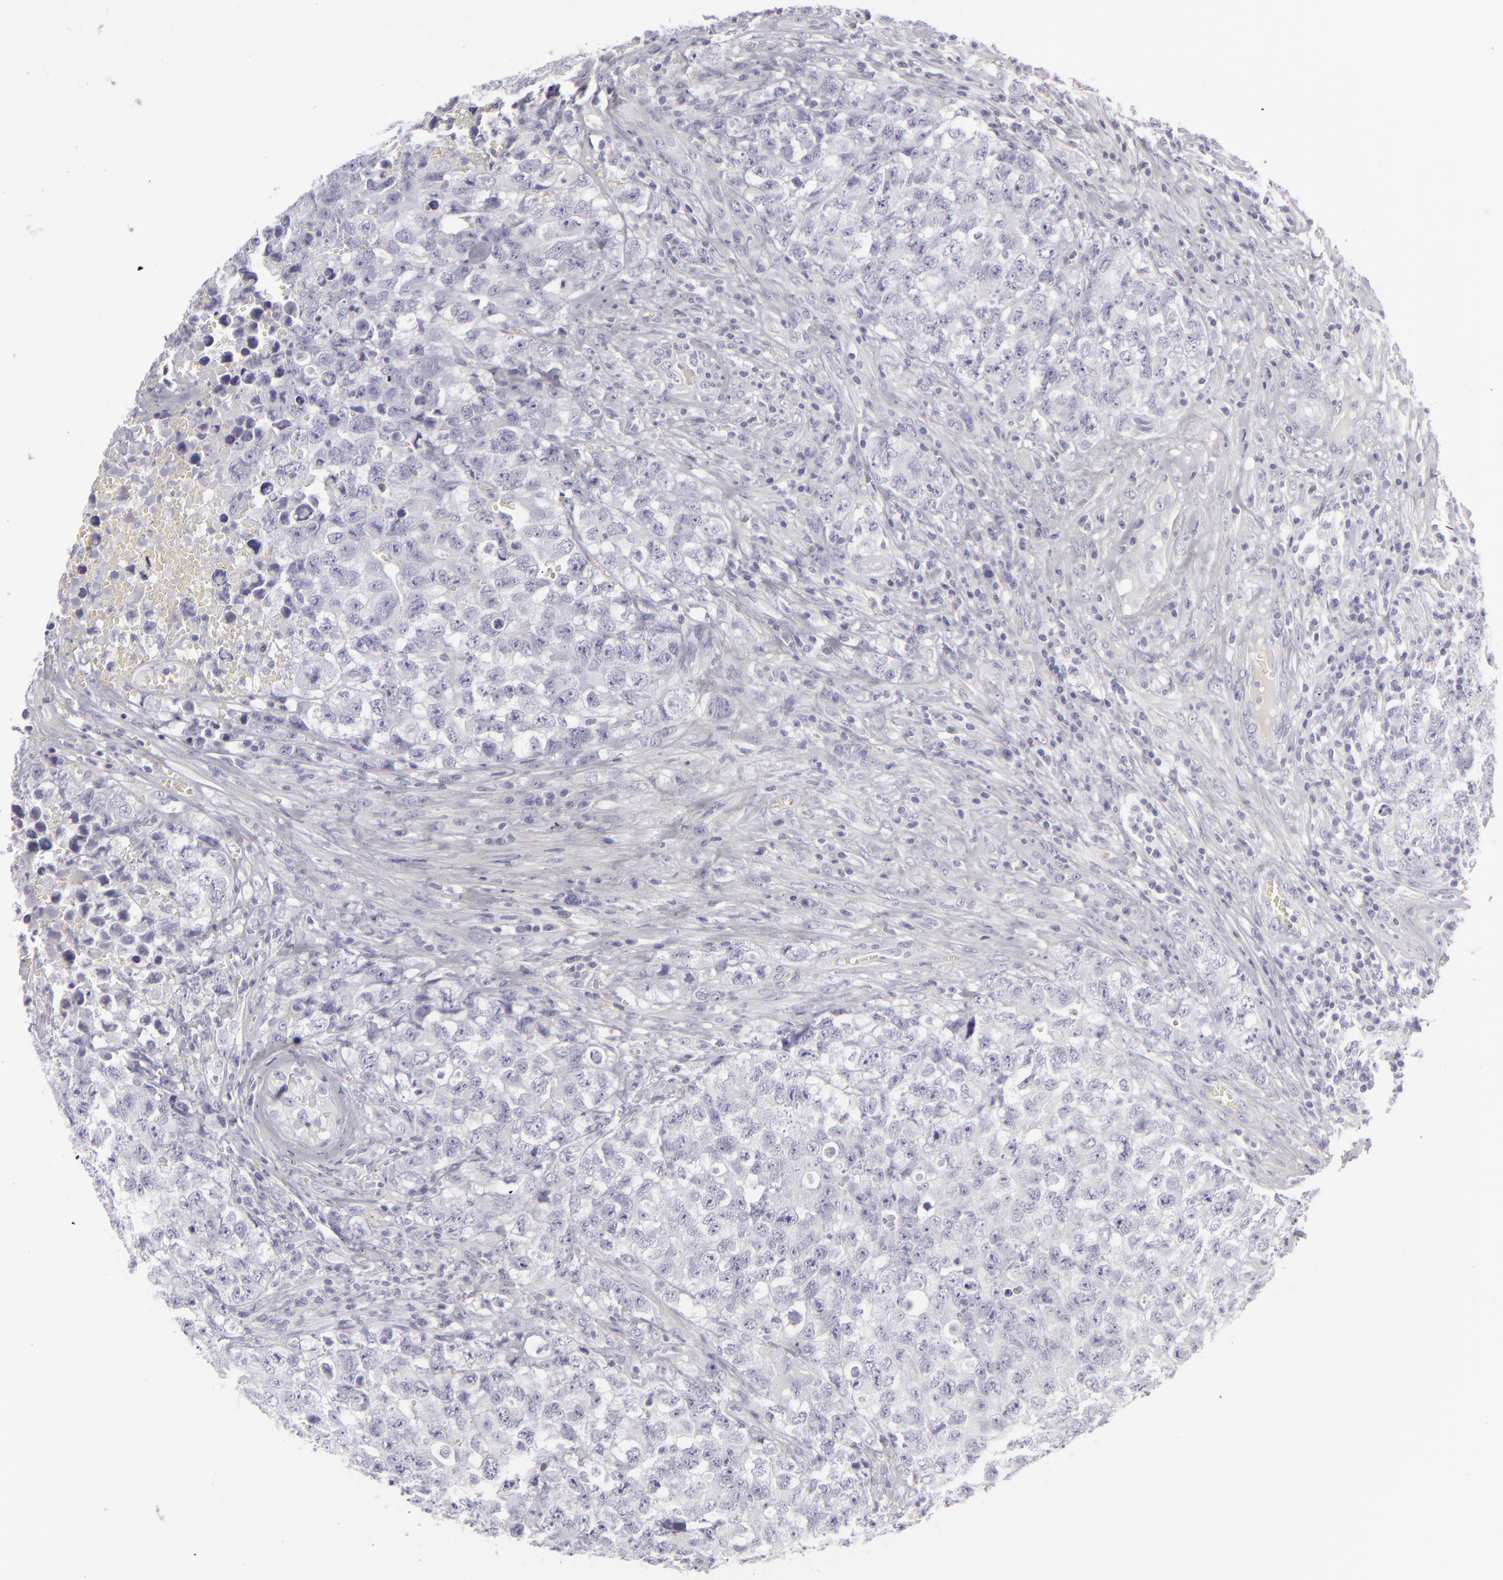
{"staining": {"intensity": "negative", "quantity": "none", "location": "none"}, "tissue": "testis cancer", "cell_type": "Tumor cells", "image_type": "cancer", "snomed": [{"axis": "morphology", "description": "Carcinoma, Embryonal, NOS"}, {"axis": "topography", "description": "Testis"}], "caption": "Photomicrograph shows no significant protein positivity in tumor cells of testis cancer. (Immunohistochemistry, brightfield microscopy, high magnification).", "gene": "CDX2", "patient": {"sex": "male", "age": 31}}